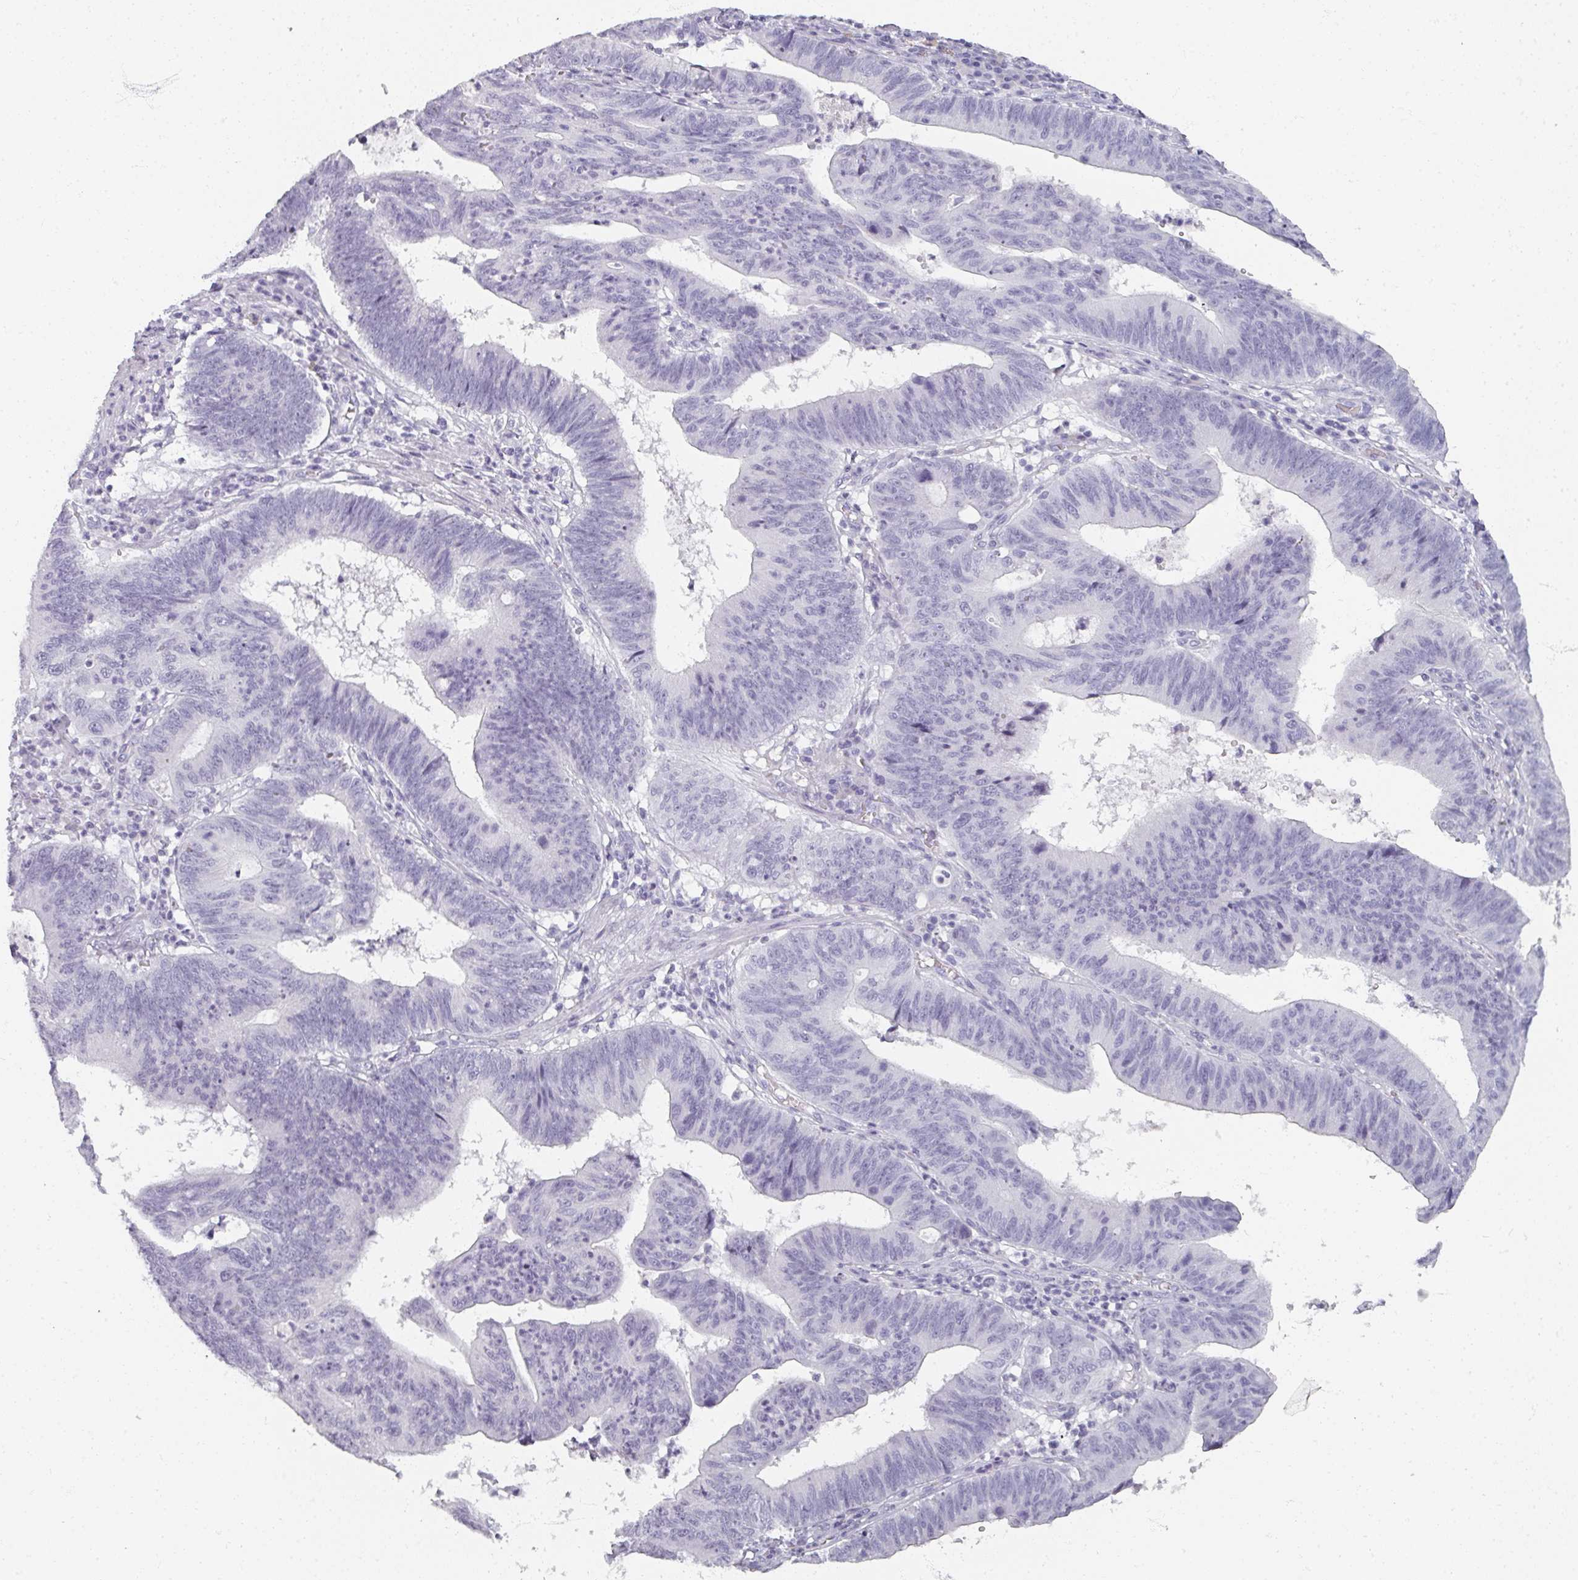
{"staining": {"intensity": "negative", "quantity": "none", "location": "none"}, "tissue": "stomach cancer", "cell_type": "Tumor cells", "image_type": "cancer", "snomed": [{"axis": "morphology", "description": "Adenocarcinoma, NOS"}, {"axis": "topography", "description": "Stomach"}], "caption": "High power microscopy photomicrograph of an immunohistochemistry image of stomach adenocarcinoma, revealing no significant expression in tumor cells.", "gene": "REG3G", "patient": {"sex": "male", "age": 59}}